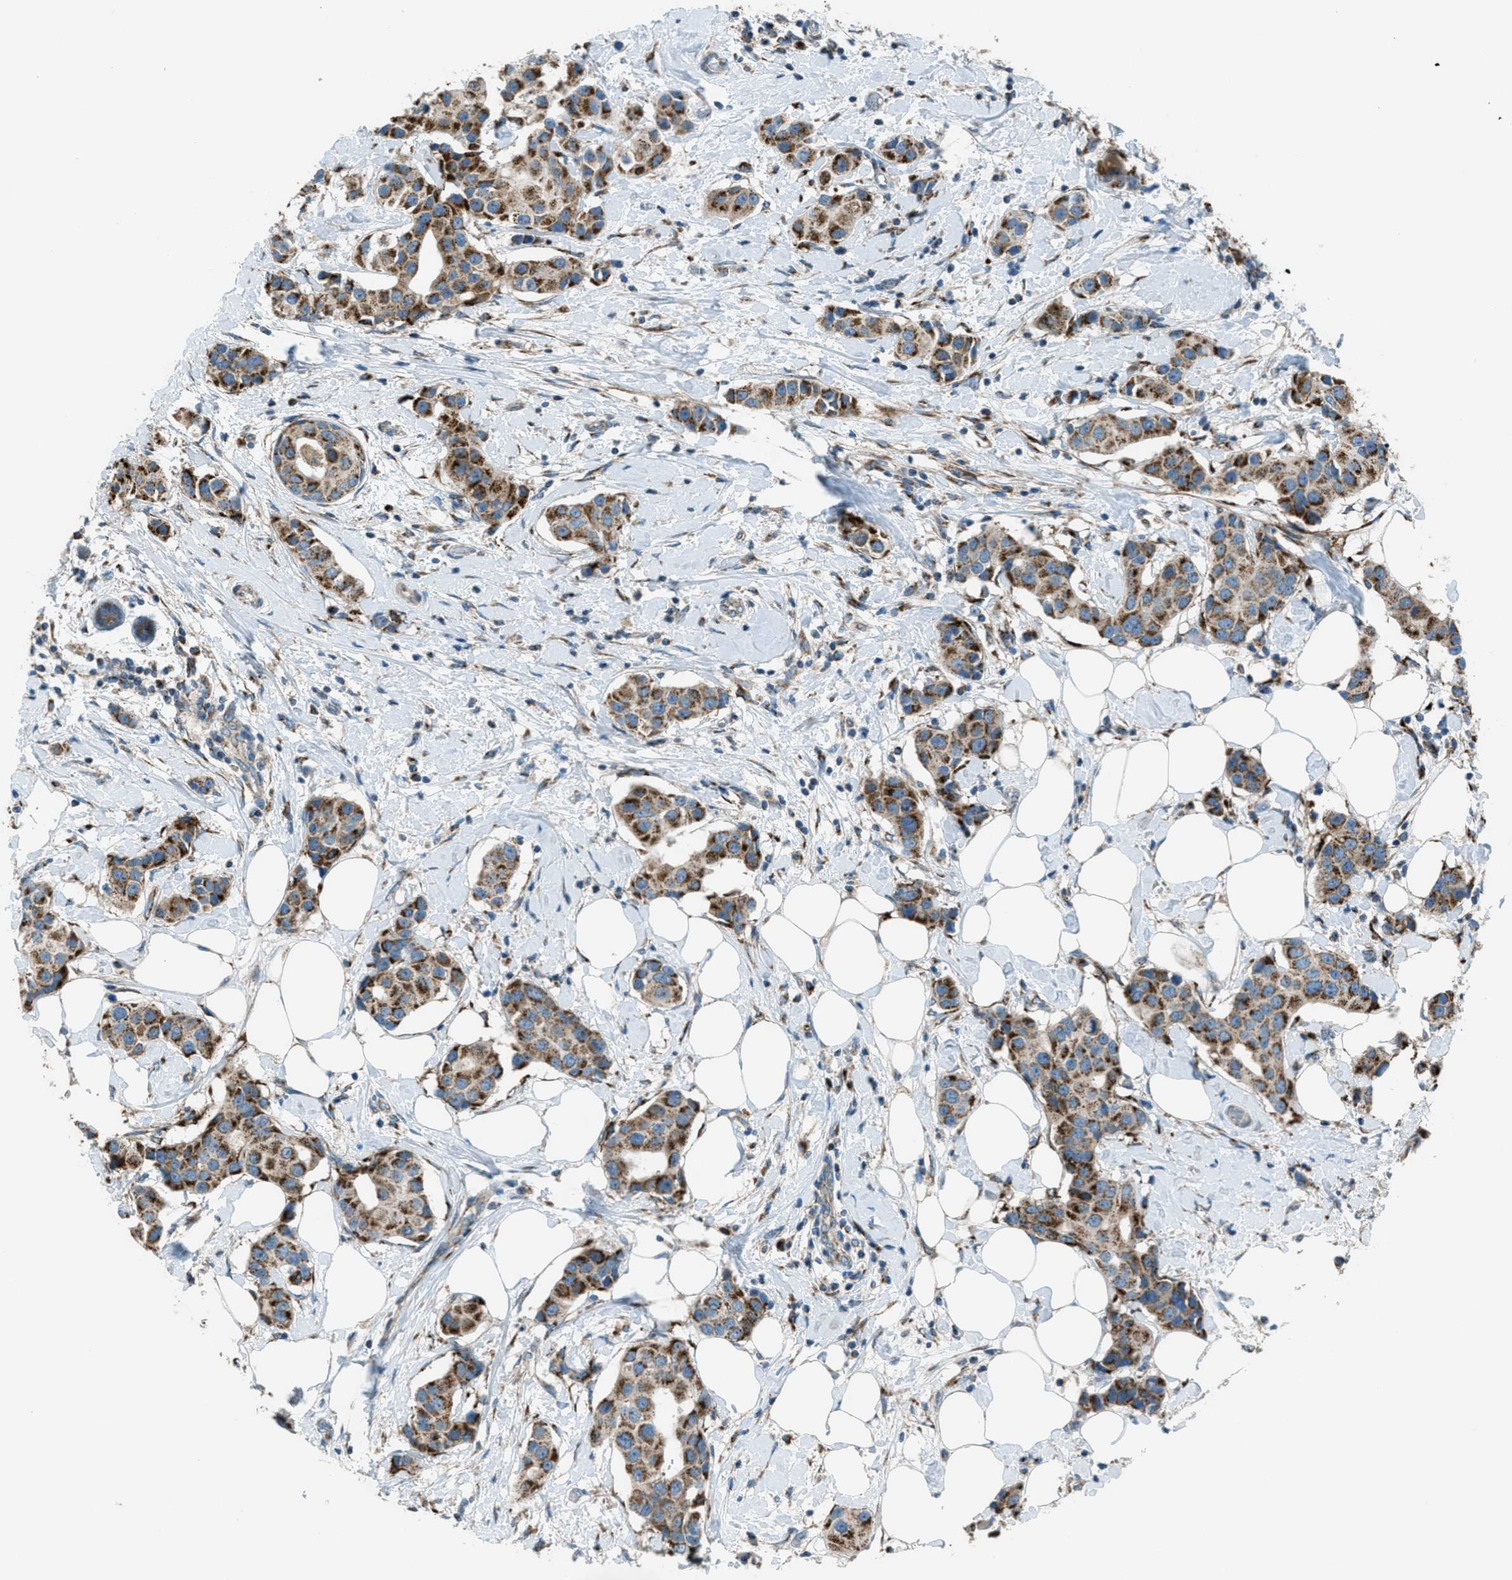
{"staining": {"intensity": "strong", "quantity": ">75%", "location": "cytoplasmic/membranous"}, "tissue": "breast cancer", "cell_type": "Tumor cells", "image_type": "cancer", "snomed": [{"axis": "morphology", "description": "Normal tissue, NOS"}, {"axis": "morphology", "description": "Duct carcinoma"}, {"axis": "topography", "description": "Breast"}], "caption": "A high amount of strong cytoplasmic/membranous positivity is seen in about >75% of tumor cells in breast invasive ductal carcinoma tissue.", "gene": "BCKDK", "patient": {"sex": "female", "age": 39}}